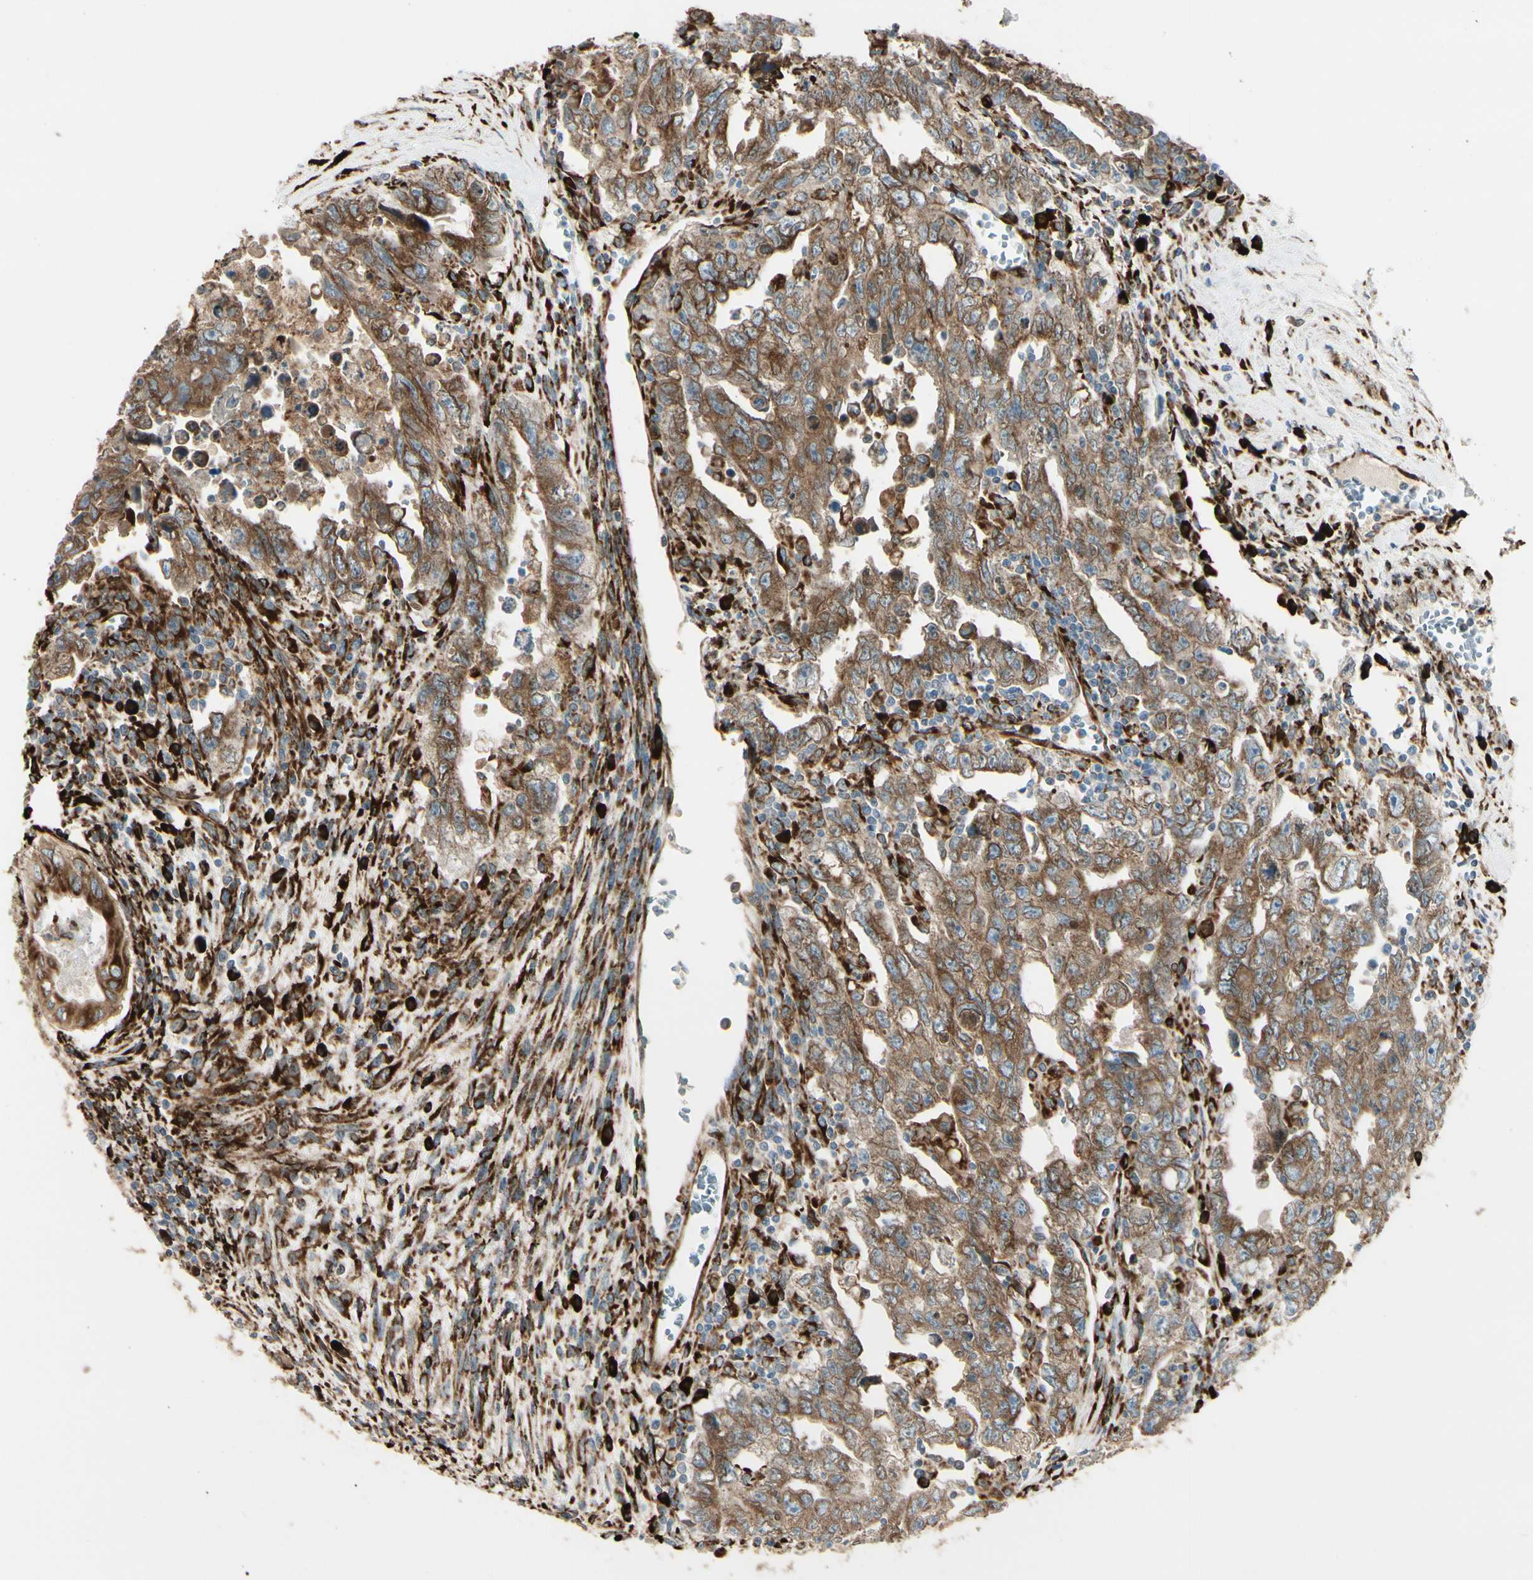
{"staining": {"intensity": "moderate", "quantity": ">75%", "location": "cytoplasmic/membranous"}, "tissue": "testis cancer", "cell_type": "Tumor cells", "image_type": "cancer", "snomed": [{"axis": "morphology", "description": "Carcinoma, Embryonal, NOS"}, {"axis": "topography", "description": "Testis"}], "caption": "A brown stain labels moderate cytoplasmic/membranous expression of a protein in testis embryonal carcinoma tumor cells.", "gene": "RRBP1", "patient": {"sex": "male", "age": 28}}